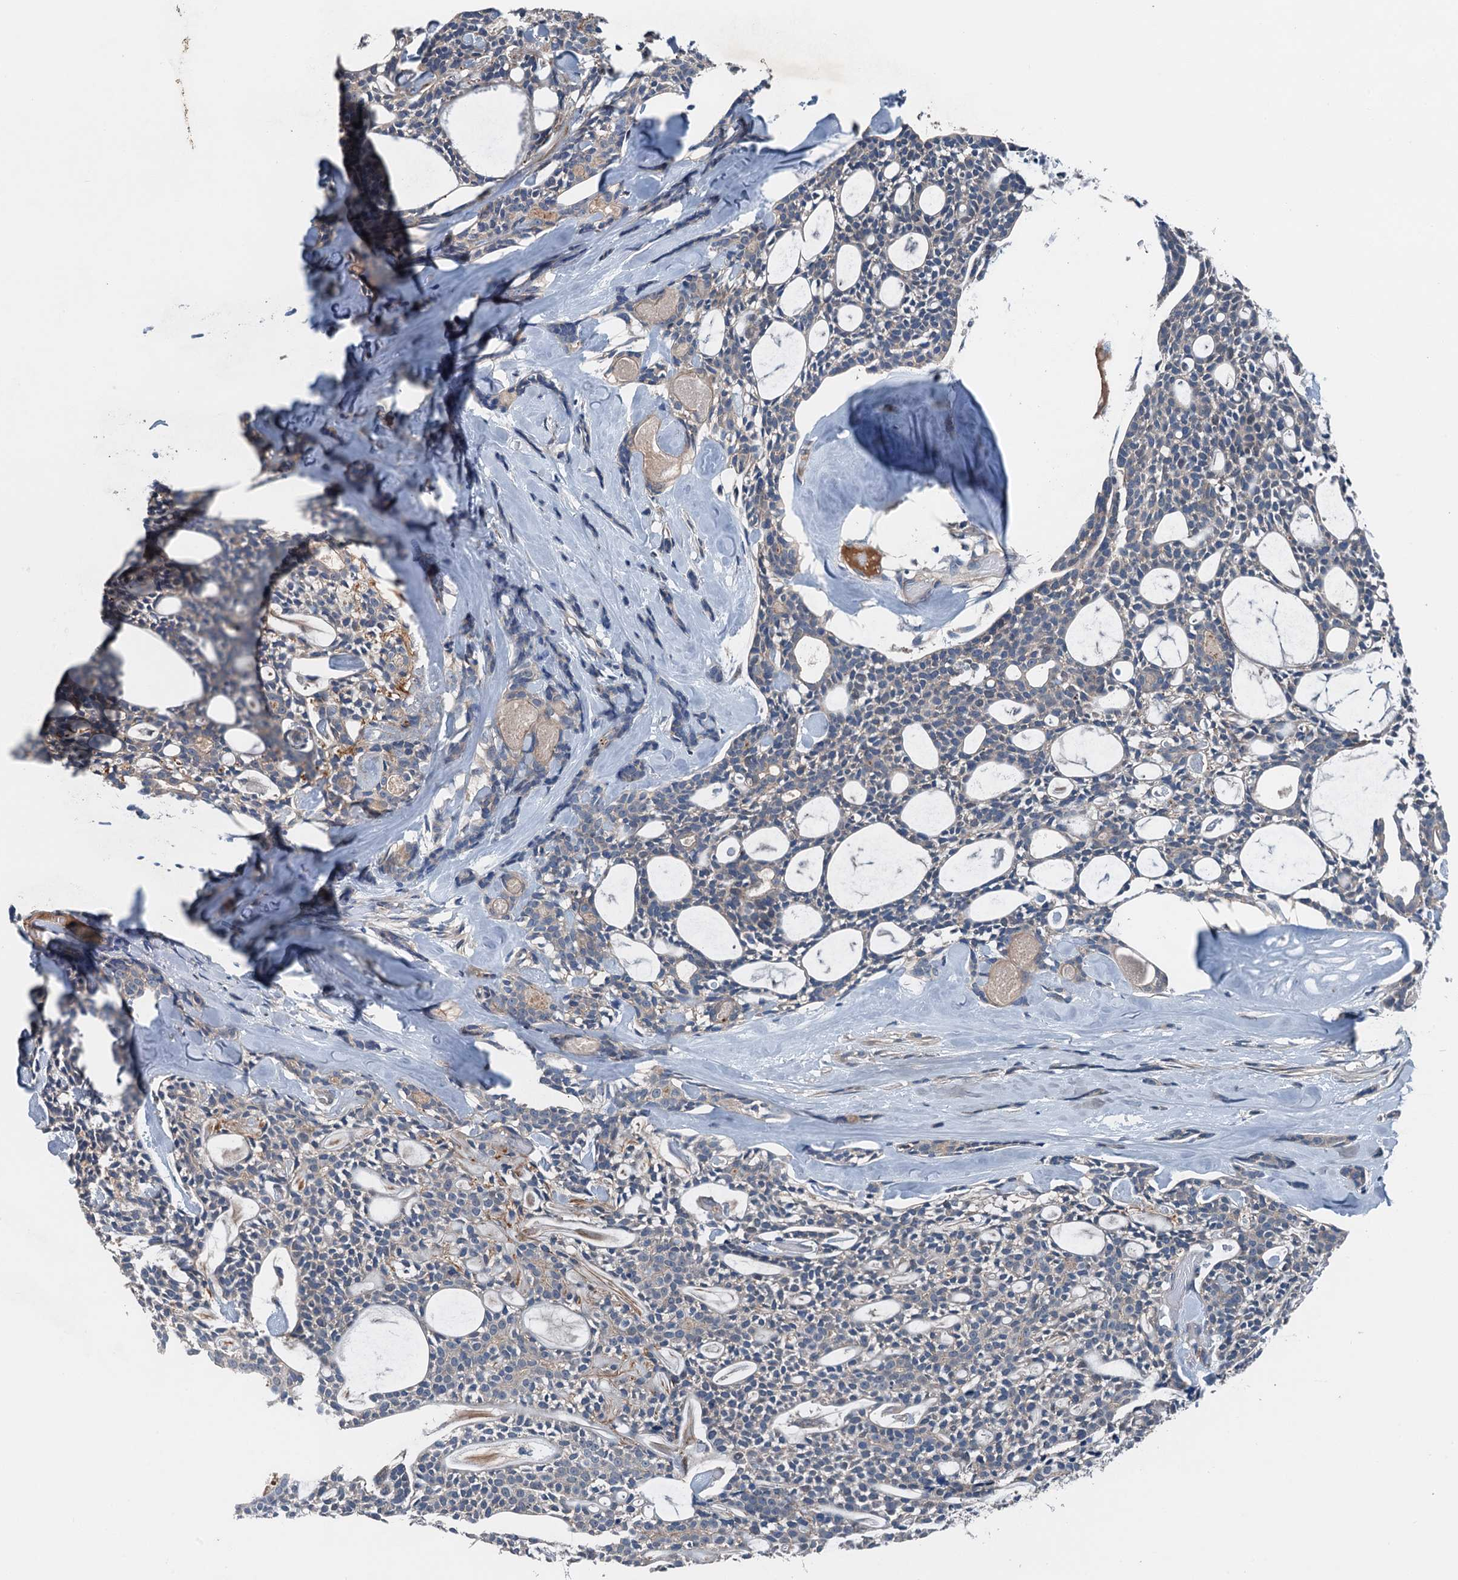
{"staining": {"intensity": "negative", "quantity": "none", "location": "none"}, "tissue": "head and neck cancer", "cell_type": "Tumor cells", "image_type": "cancer", "snomed": [{"axis": "morphology", "description": "Adenocarcinoma, NOS"}, {"axis": "topography", "description": "Salivary gland"}, {"axis": "topography", "description": "Head-Neck"}], "caption": "Tumor cells are negative for protein expression in human head and neck cancer (adenocarcinoma).", "gene": "SLC2A10", "patient": {"sex": "male", "age": 55}}